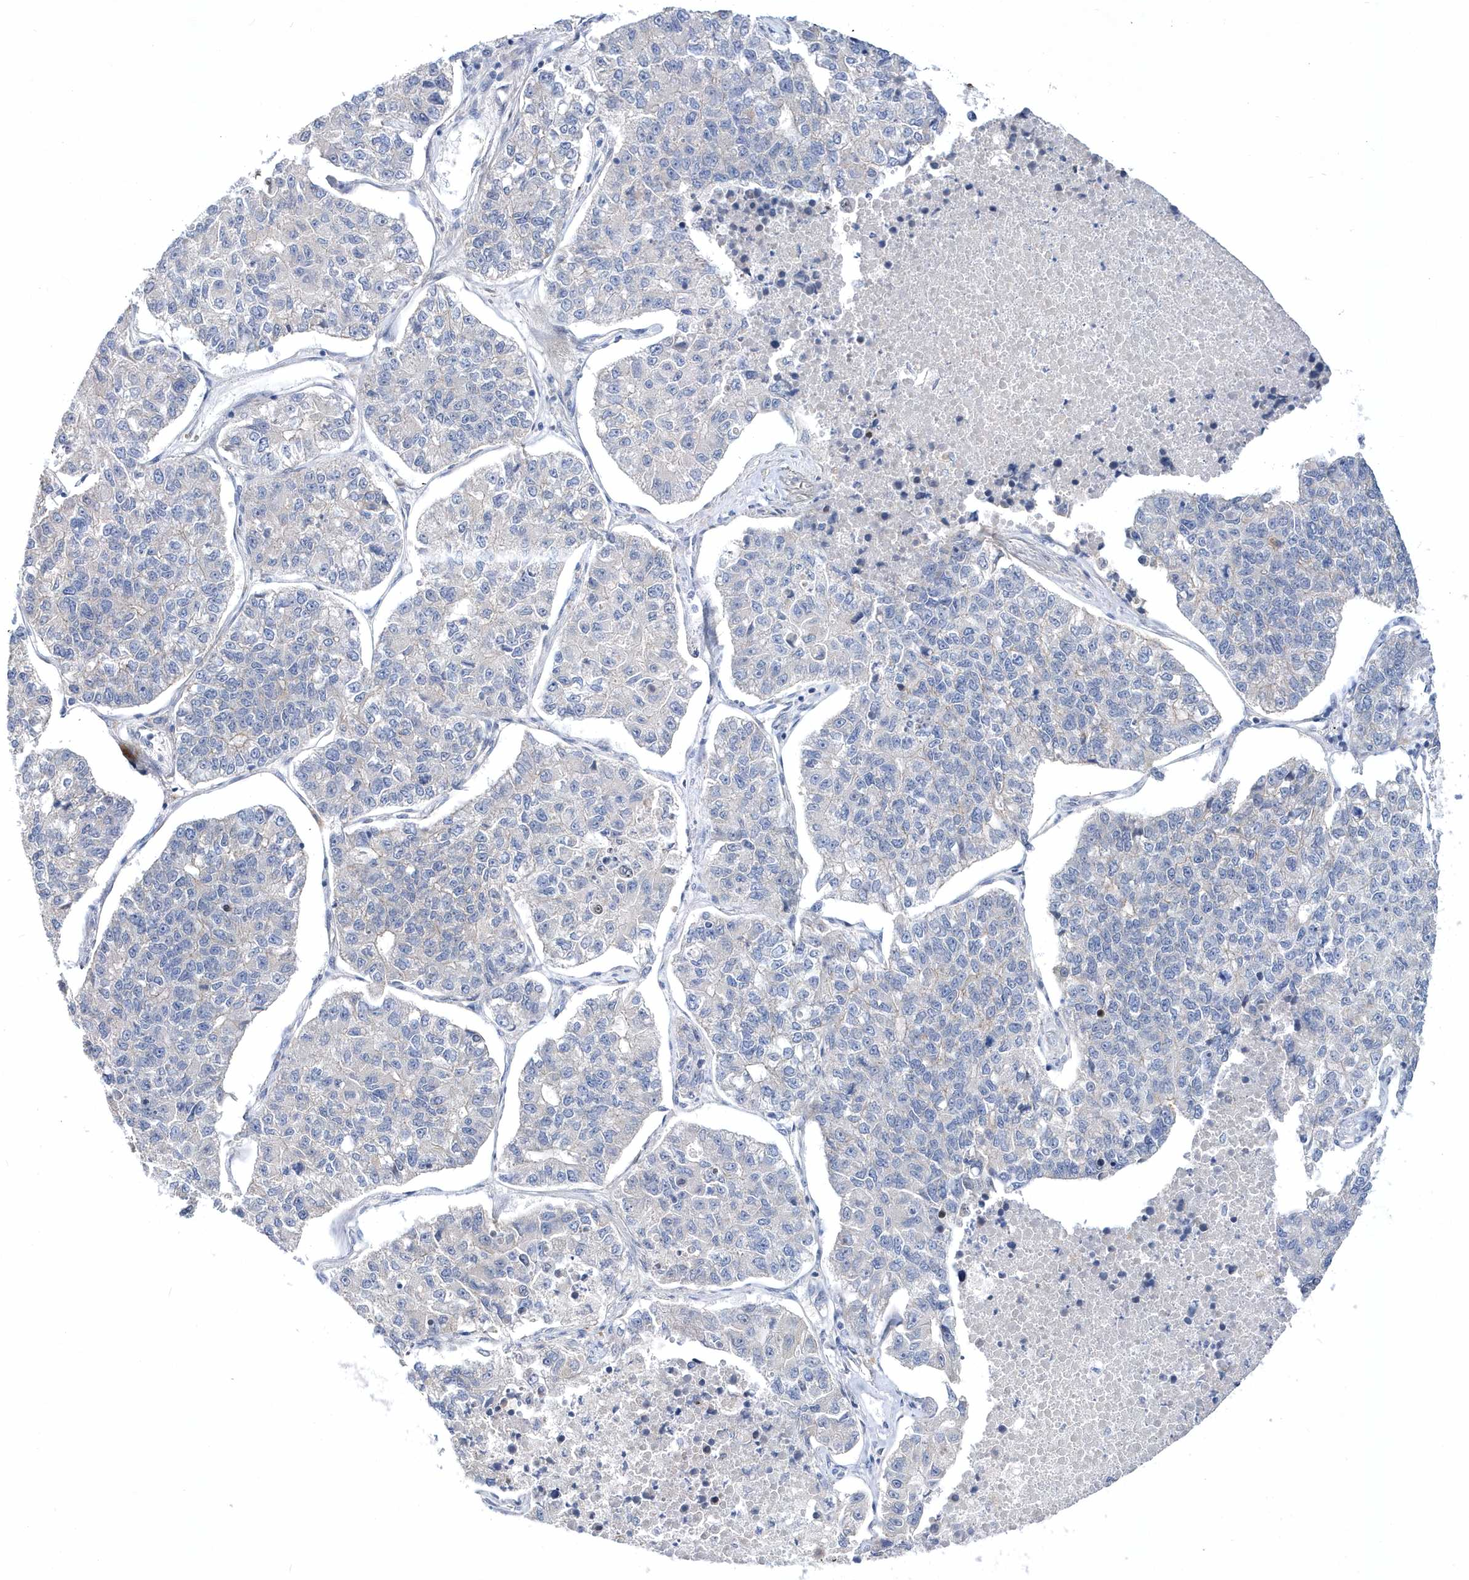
{"staining": {"intensity": "negative", "quantity": "none", "location": "none"}, "tissue": "lung cancer", "cell_type": "Tumor cells", "image_type": "cancer", "snomed": [{"axis": "morphology", "description": "Adenocarcinoma, NOS"}, {"axis": "topography", "description": "Lung"}], "caption": "Micrograph shows no protein expression in tumor cells of lung cancer tissue. (DAB IHC, high magnification).", "gene": "ZNF875", "patient": {"sex": "male", "age": 49}}